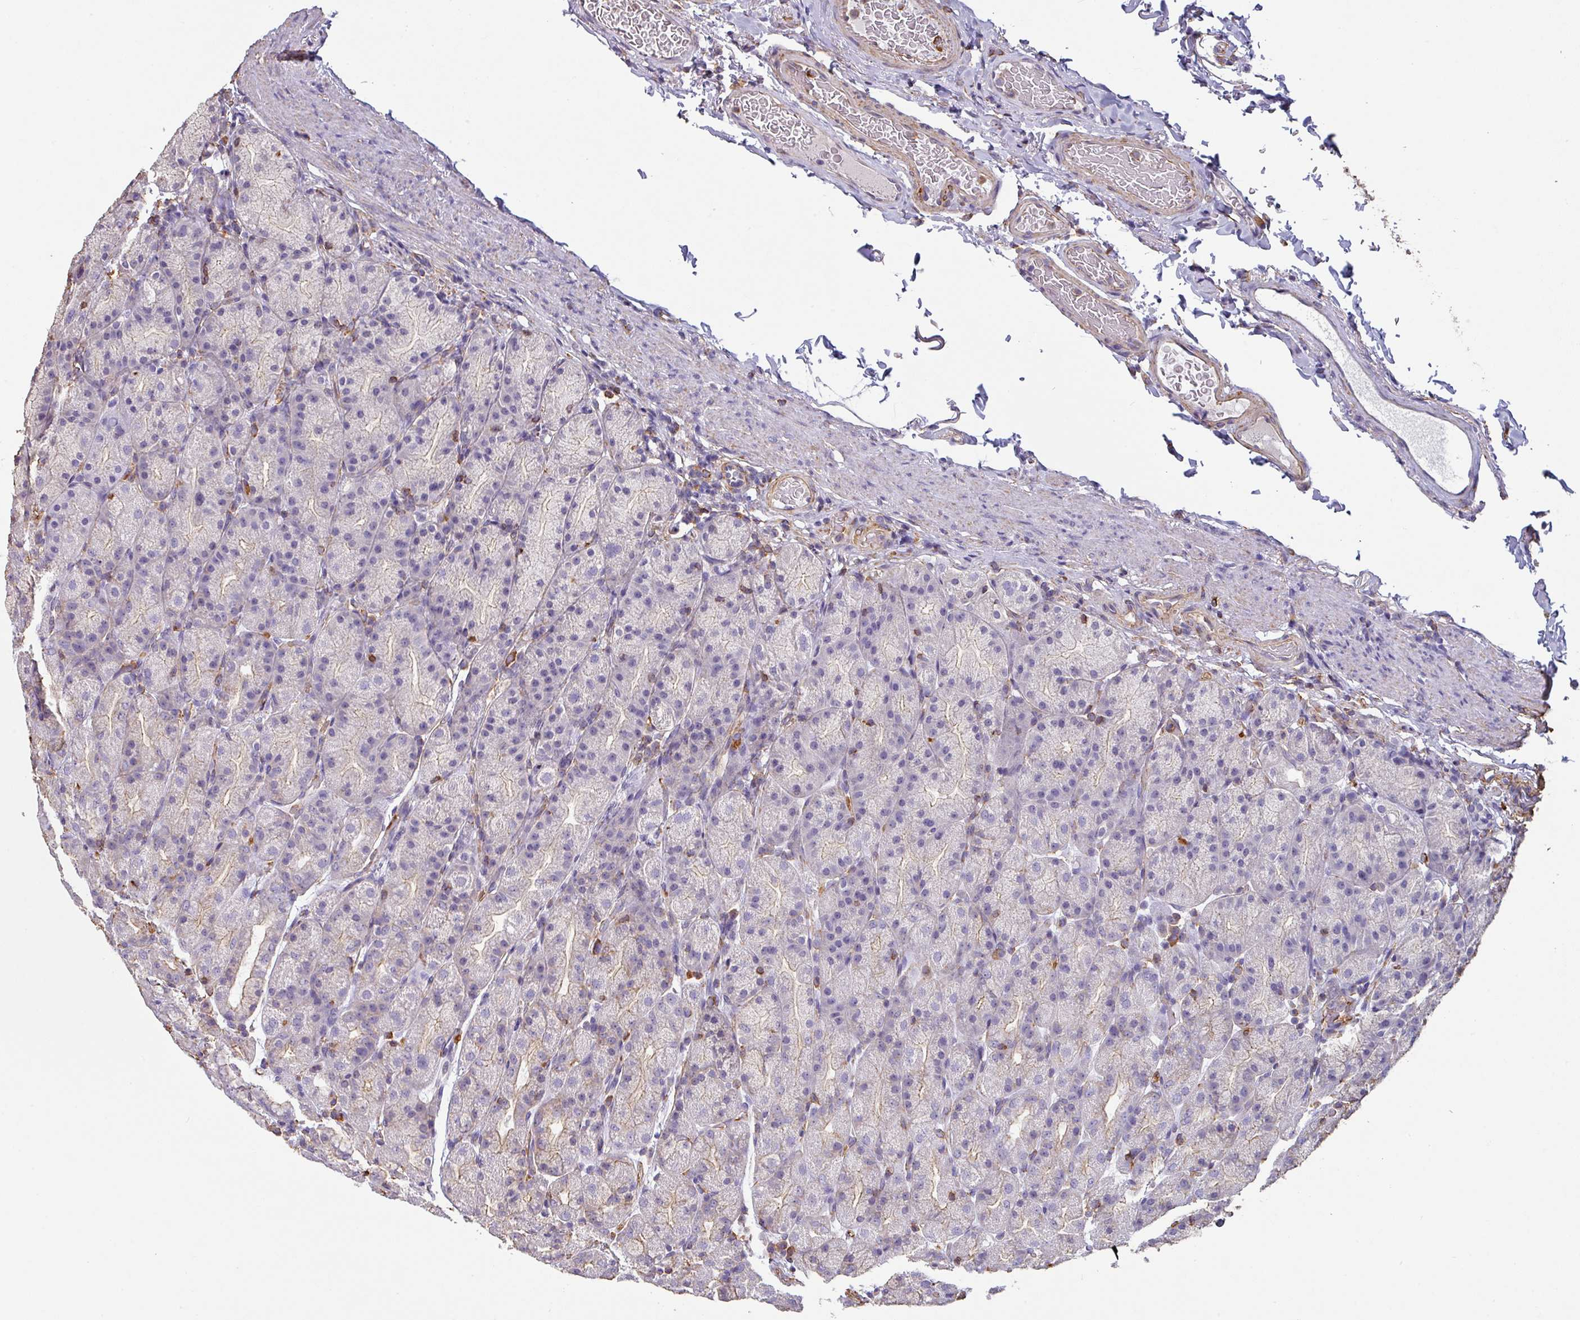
{"staining": {"intensity": "weak", "quantity": "<25%", "location": "cytoplasmic/membranous"}, "tissue": "stomach", "cell_type": "Glandular cells", "image_type": "normal", "snomed": [{"axis": "morphology", "description": "Normal tissue, NOS"}, {"axis": "topography", "description": "Stomach, upper"}, {"axis": "topography", "description": "Stomach"}], "caption": "This histopathology image is of benign stomach stained with IHC to label a protein in brown with the nuclei are counter-stained blue. There is no staining in glandular cells. (Immunohistochemistry, brightfield microscopy, high magnification).", "gene": "ZNF280C", "patient": {"sex": "male", "age": 68}}